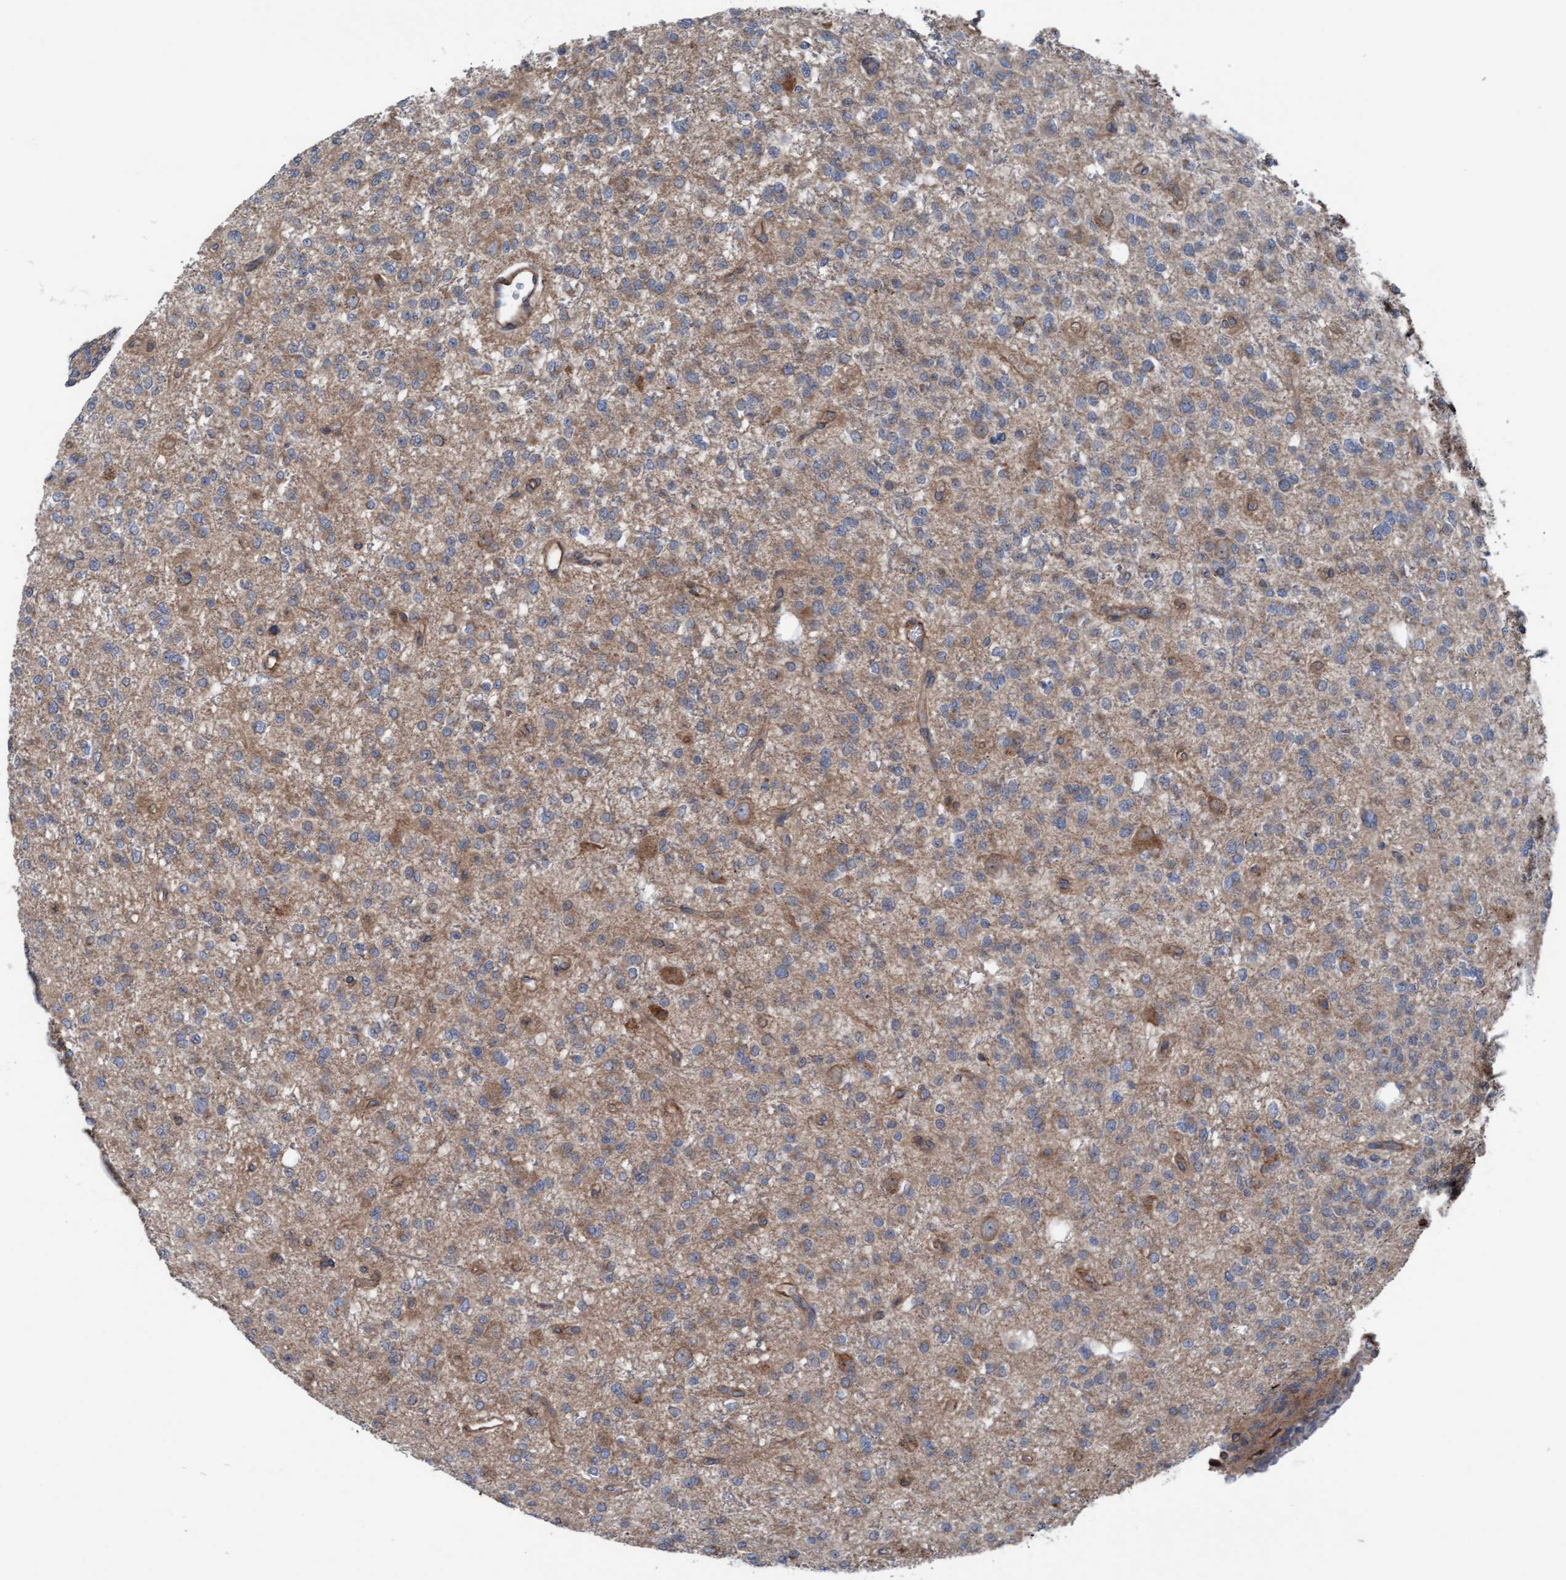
{"staining": {"intensity": "weak", "quantity": "25%-75%", "location": "cytoplasmic/membranous"}, "tissue": "glioma", "cell_type": "Tumor cells", "image_type": "cancer", "snomed": [{"axis": "morphology", "description": "Glioma, malignant, Low grade"}, {"axis": "topography", "description": "Brain"}], "caption": "Brown immunohistochemical staining in human malignant low-grade glioma shows weak cytoplasmic/membranous positivity in approximately 25%-75% of tumor cells.", "gene": "RAP1GAP2", "patient": {"sex": "male", "age": 38}}